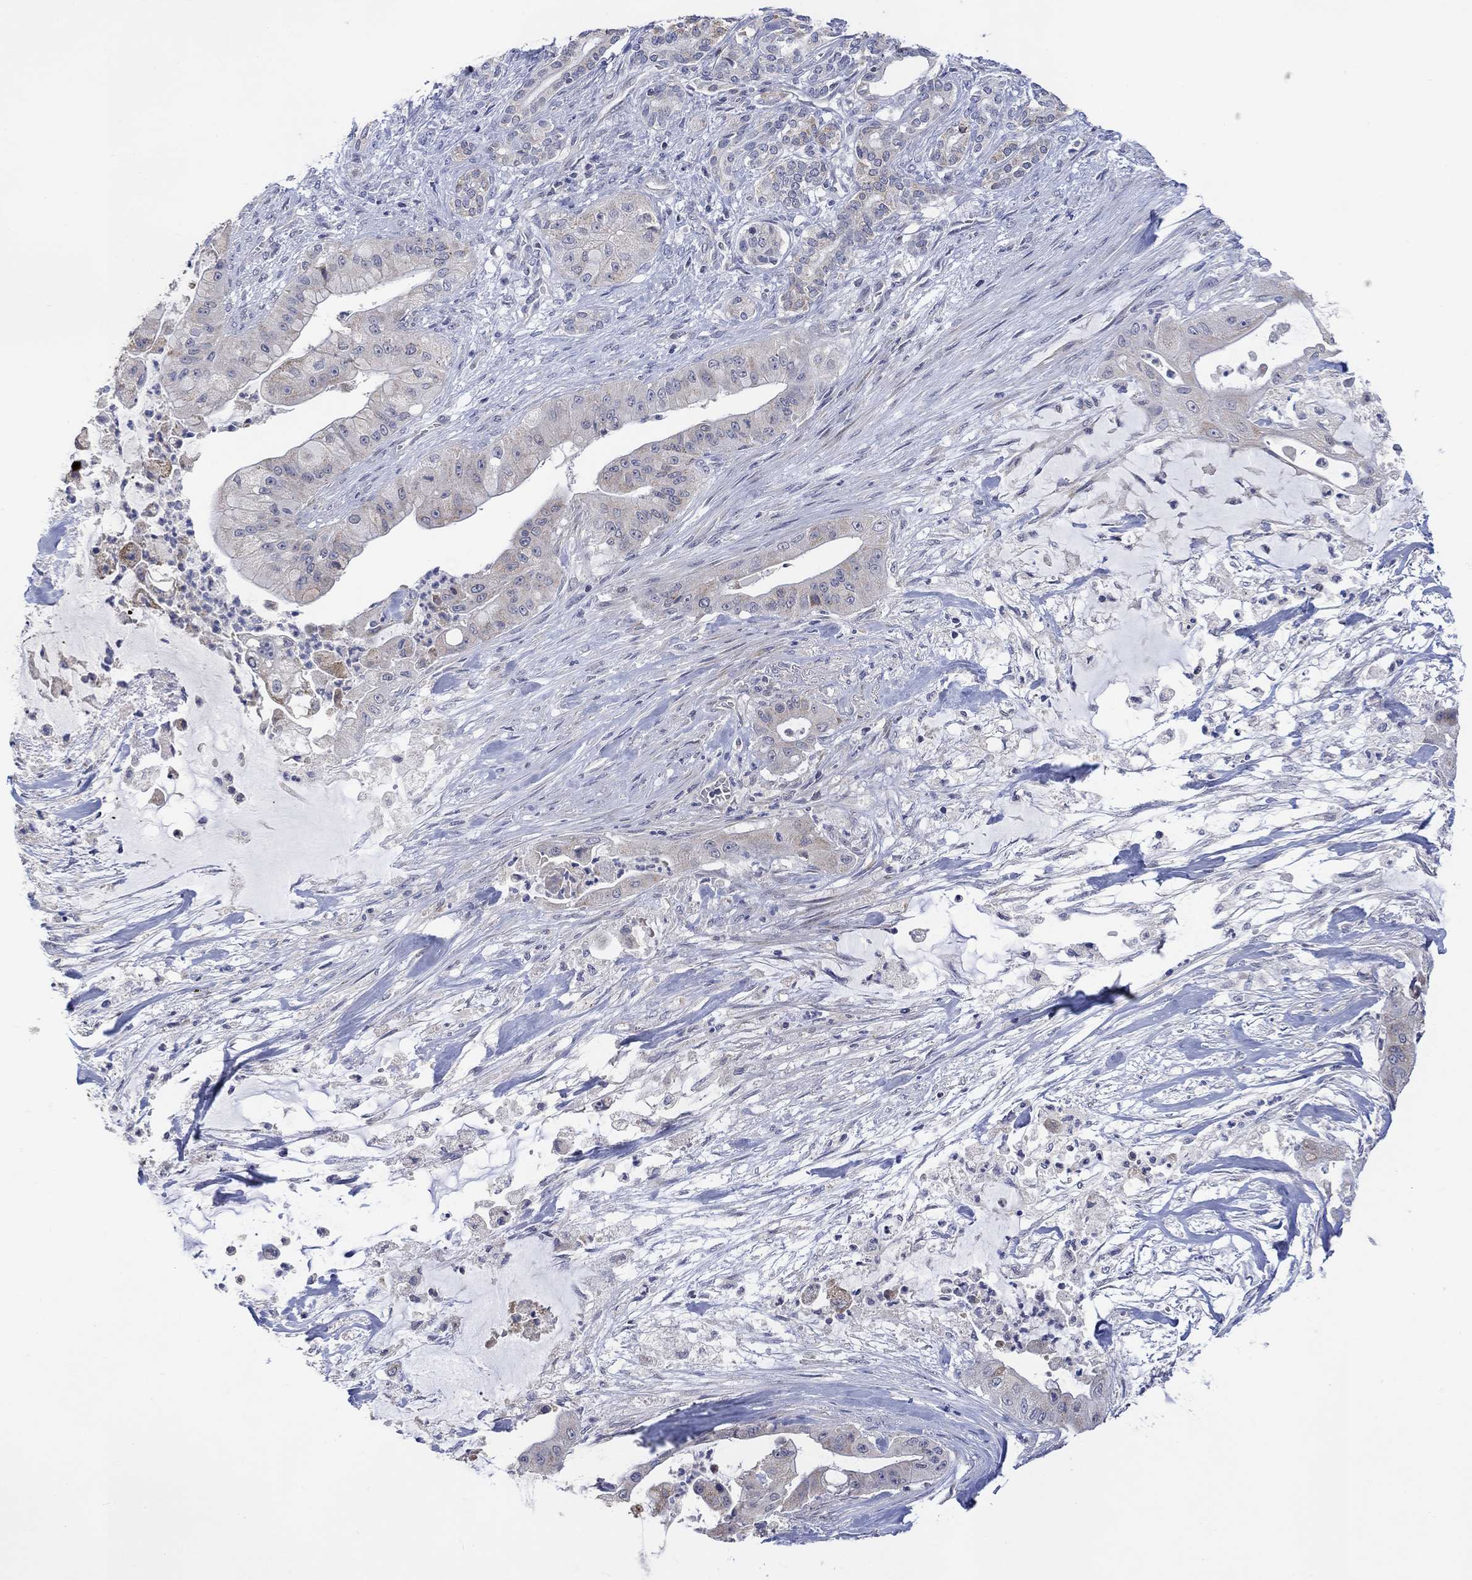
{"staining": {"intensity": "negative", "quantity": "none", "location": "none"}, "tissue": "pancreatic cancer", "cell_type": "Tumor cells", "image_type": "cancer", "snomed": [{"axis": "morphology", "description": "Normal tissue, NOS"}, {"axis": "morphology", "description": "Inflammation, NOS"}, {"axis": "morphology", "description": "Adenocarcinoma, NOS"}, {"axis": "topography", "description": "Pancreas"}], "caption": "Immunohistochemistry of adenocarcinoma (pancreatic) shows no positivity in tumor cells. The staining is performed using DAB (3,3'-diaminobenzidine) brown chromogen with nuclei counter-stained in using hematoxylin.", "gene": "SLC48A1", "patient": {"sex": "male", "age": 57}}